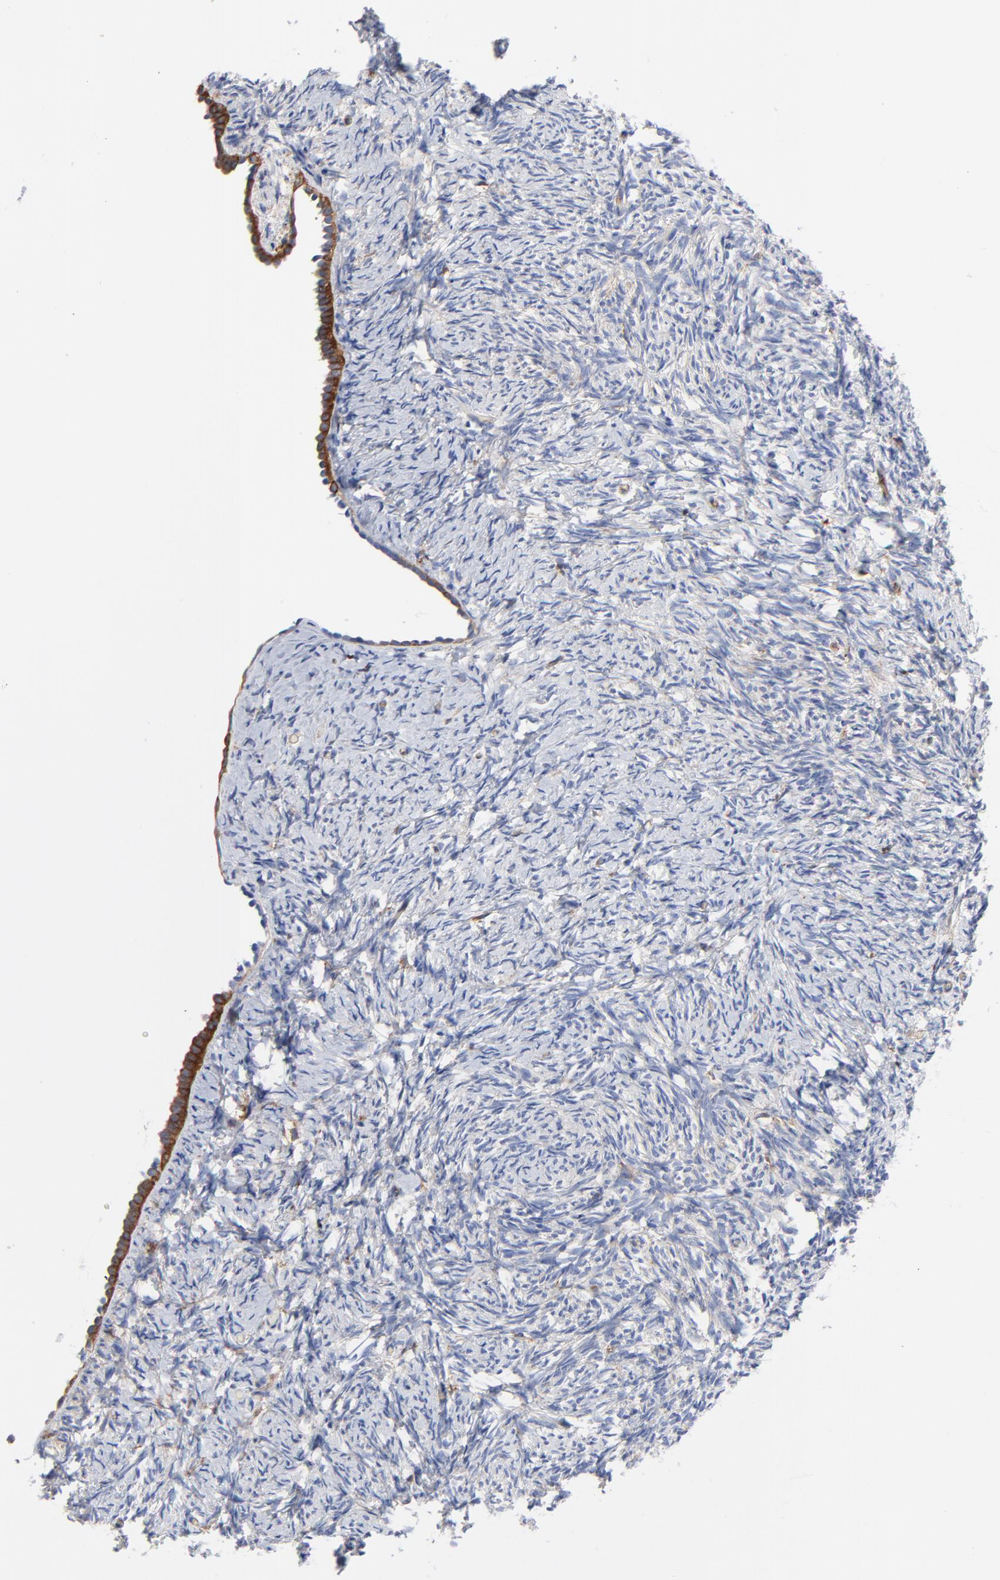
{"staining": {"intensity": "negative", "quantity": "none", "location": "none"}, "tissue": "ovary", "cell_type": "Ovarian stroma cells", "image_type": "normal", "snomed": [{"axis": "morphology", "description": "Normal tissue, NOS"}, {"axis": "topography", "description": "Ovary"}], "caption": "High power microscopy image of an immunohistochemistry micrograph of normal ovary, revealing no significant staining in ovarian stroma cells. (Stains: DAB (3,3'-diaminobenzidine) immunohistochemistry with hematoxylin counter stain, Microscopy: brightfield microscopy at high magnification).", "gene": "CD2AP", "patient": {"sex": "female", "age": 60}}